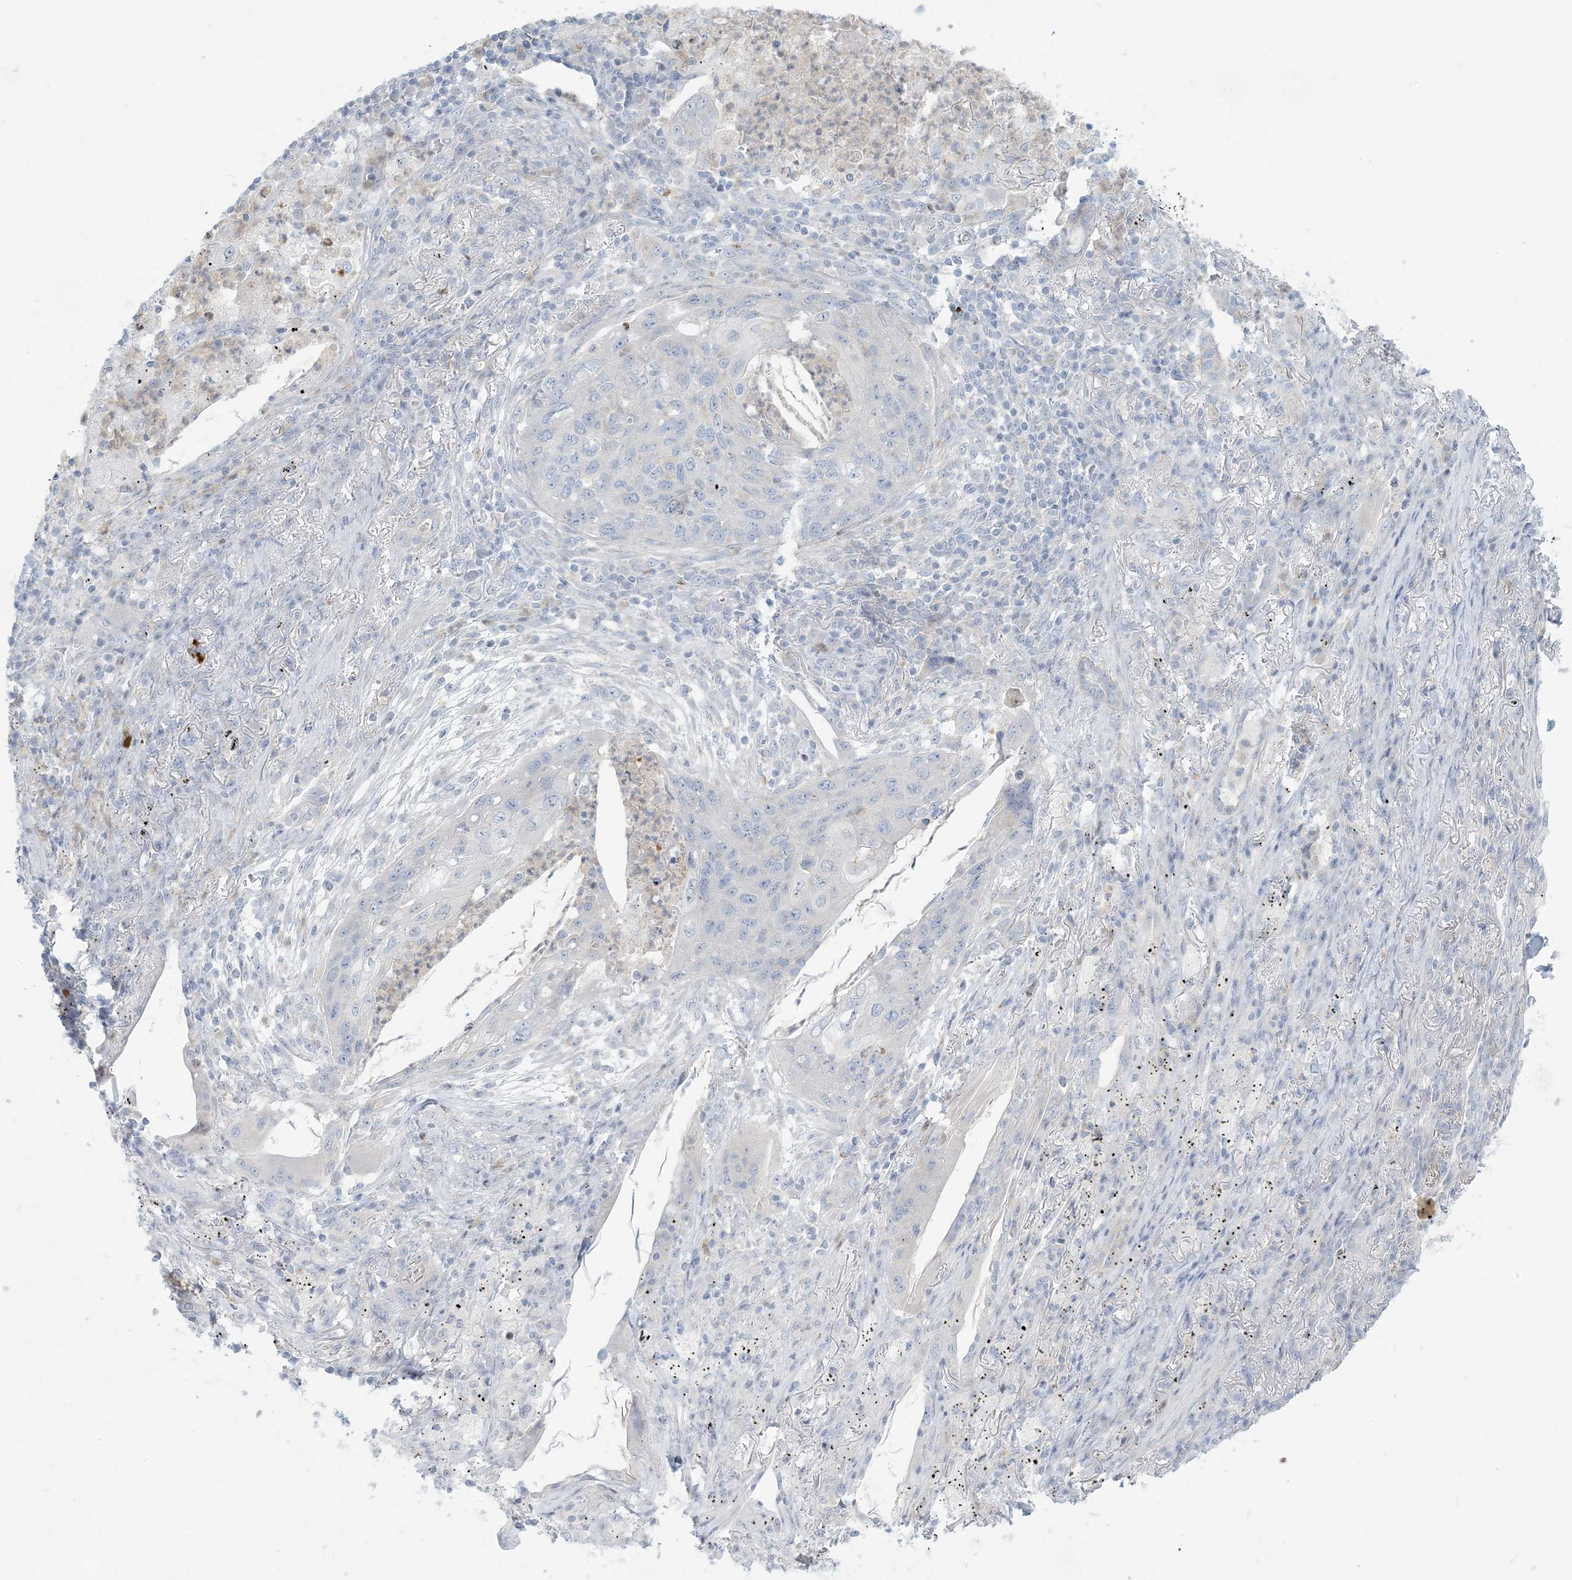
{"staining": {"intensity": "negative", "quantity": "none", "location": "none"}, "tissue": "lung cancer", "cell_type": "Tumor cells", "image_type": "cancer", "snomed": [{"axis": "morphology", "description": "Squamous cell carcinoma, NOS"}, {"axis": "topography", "description": "Lung"}], "caption": "High magnification brightfield microscopy of lung cancer stained with DAB (3,3'-diaminobenzidine) (brown) and counterstained with hematoxylin (blue): tumor cells show no significant expression.", "gene": "AFTPH", "patient": {"sex": "female", "age": 63}}